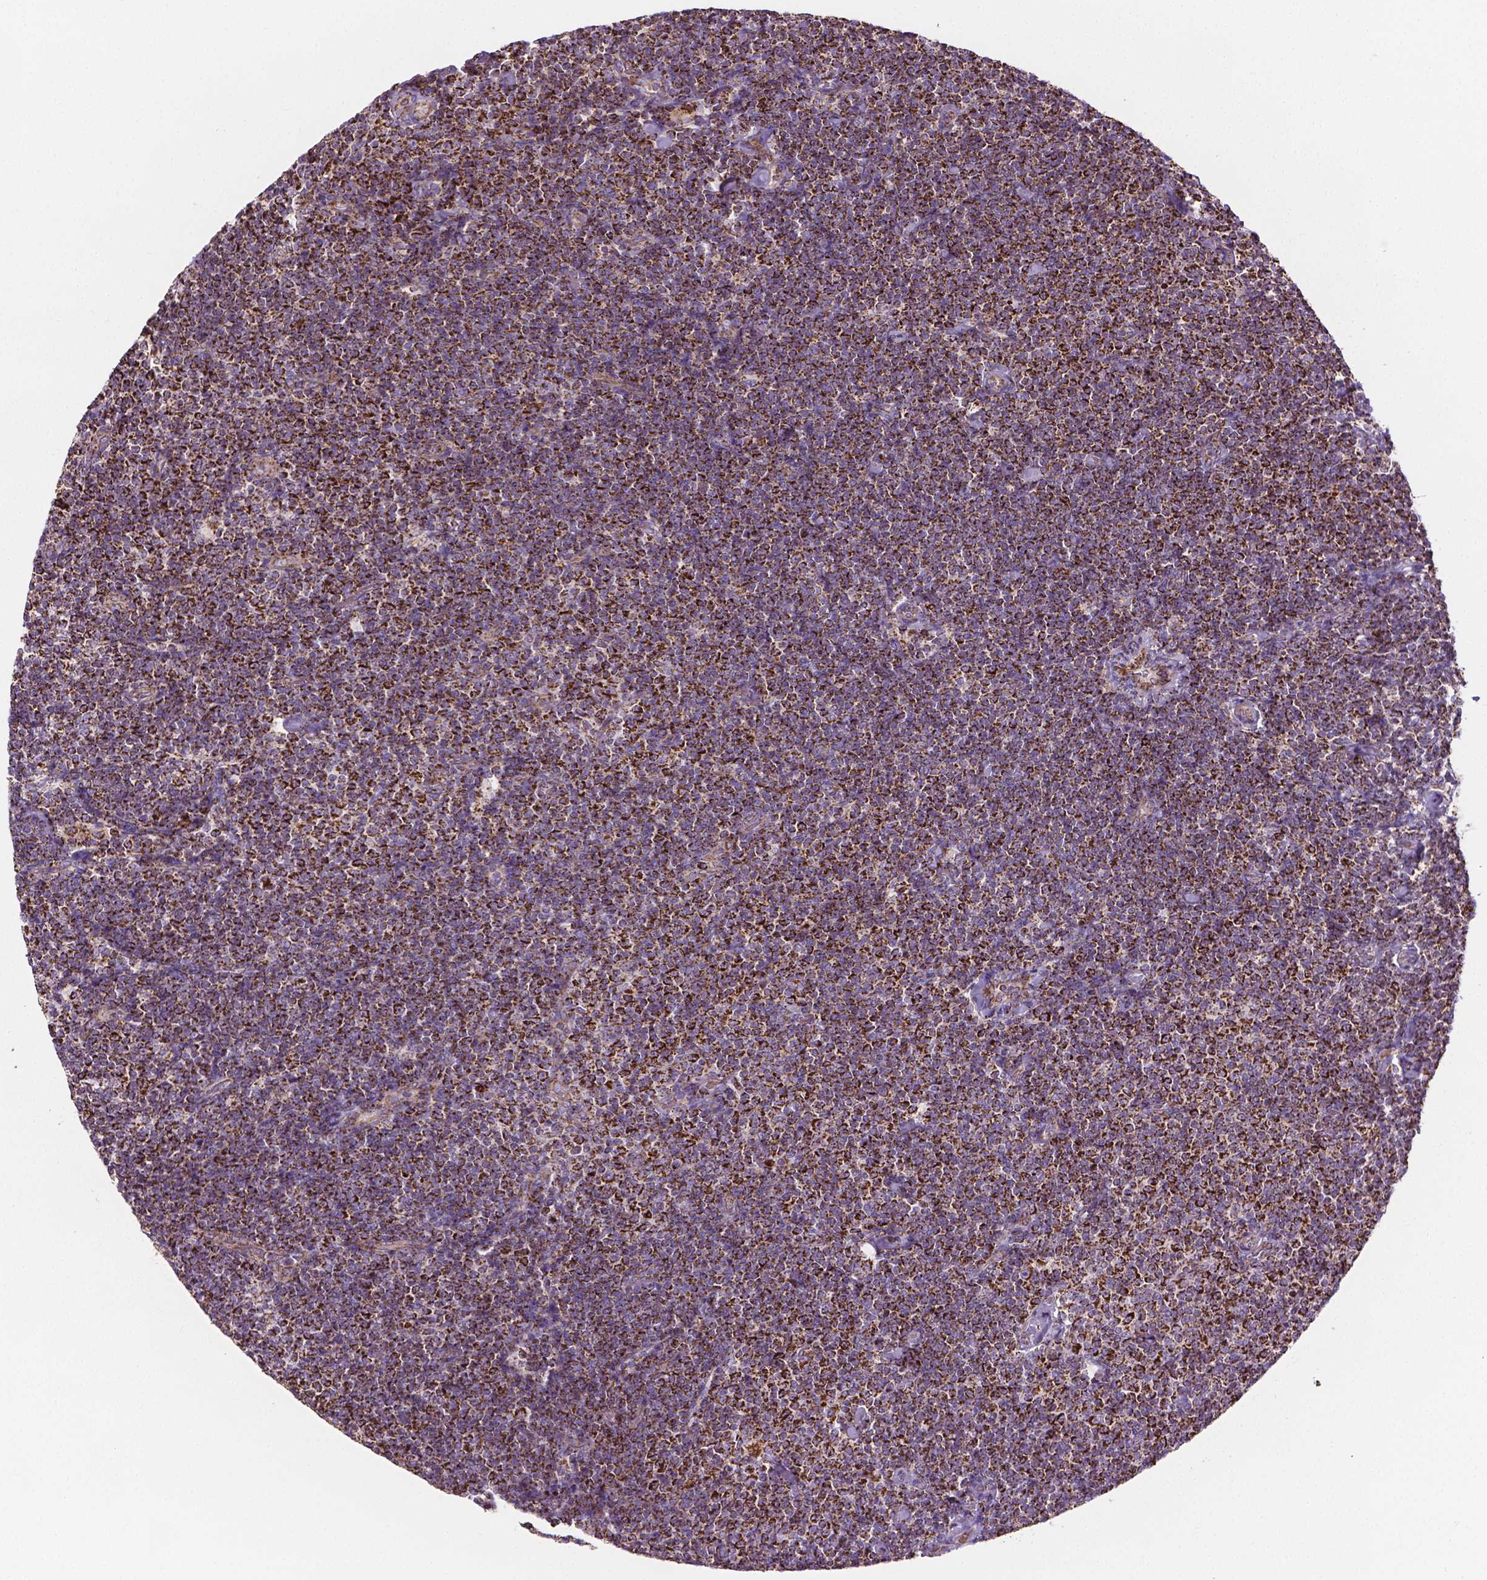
{"staining": {"intensity": "strong", "quantity": ">75%", "location": "cytoplasmic/membranous"}, "tissue": "lymphoma", "cell_type": "Tumor cells", "image_type": "cancer", "snomed": [{"axis": "morphology", "description": "Malignant lymphoma, non-Hodgkin's type, Low grade"}, {"axis": "topography", "description": "Lymph node"}], "caption": "Immunohistochemical staining of malignant lymphoma, non-Hodgkin's type (low-grade) displays high levels of strong cytoplasmic/membranous positivity in approximately >75% of tumor cells.", "gene": "PIBF1", "patient": {"sex": "male", "age": 81}}